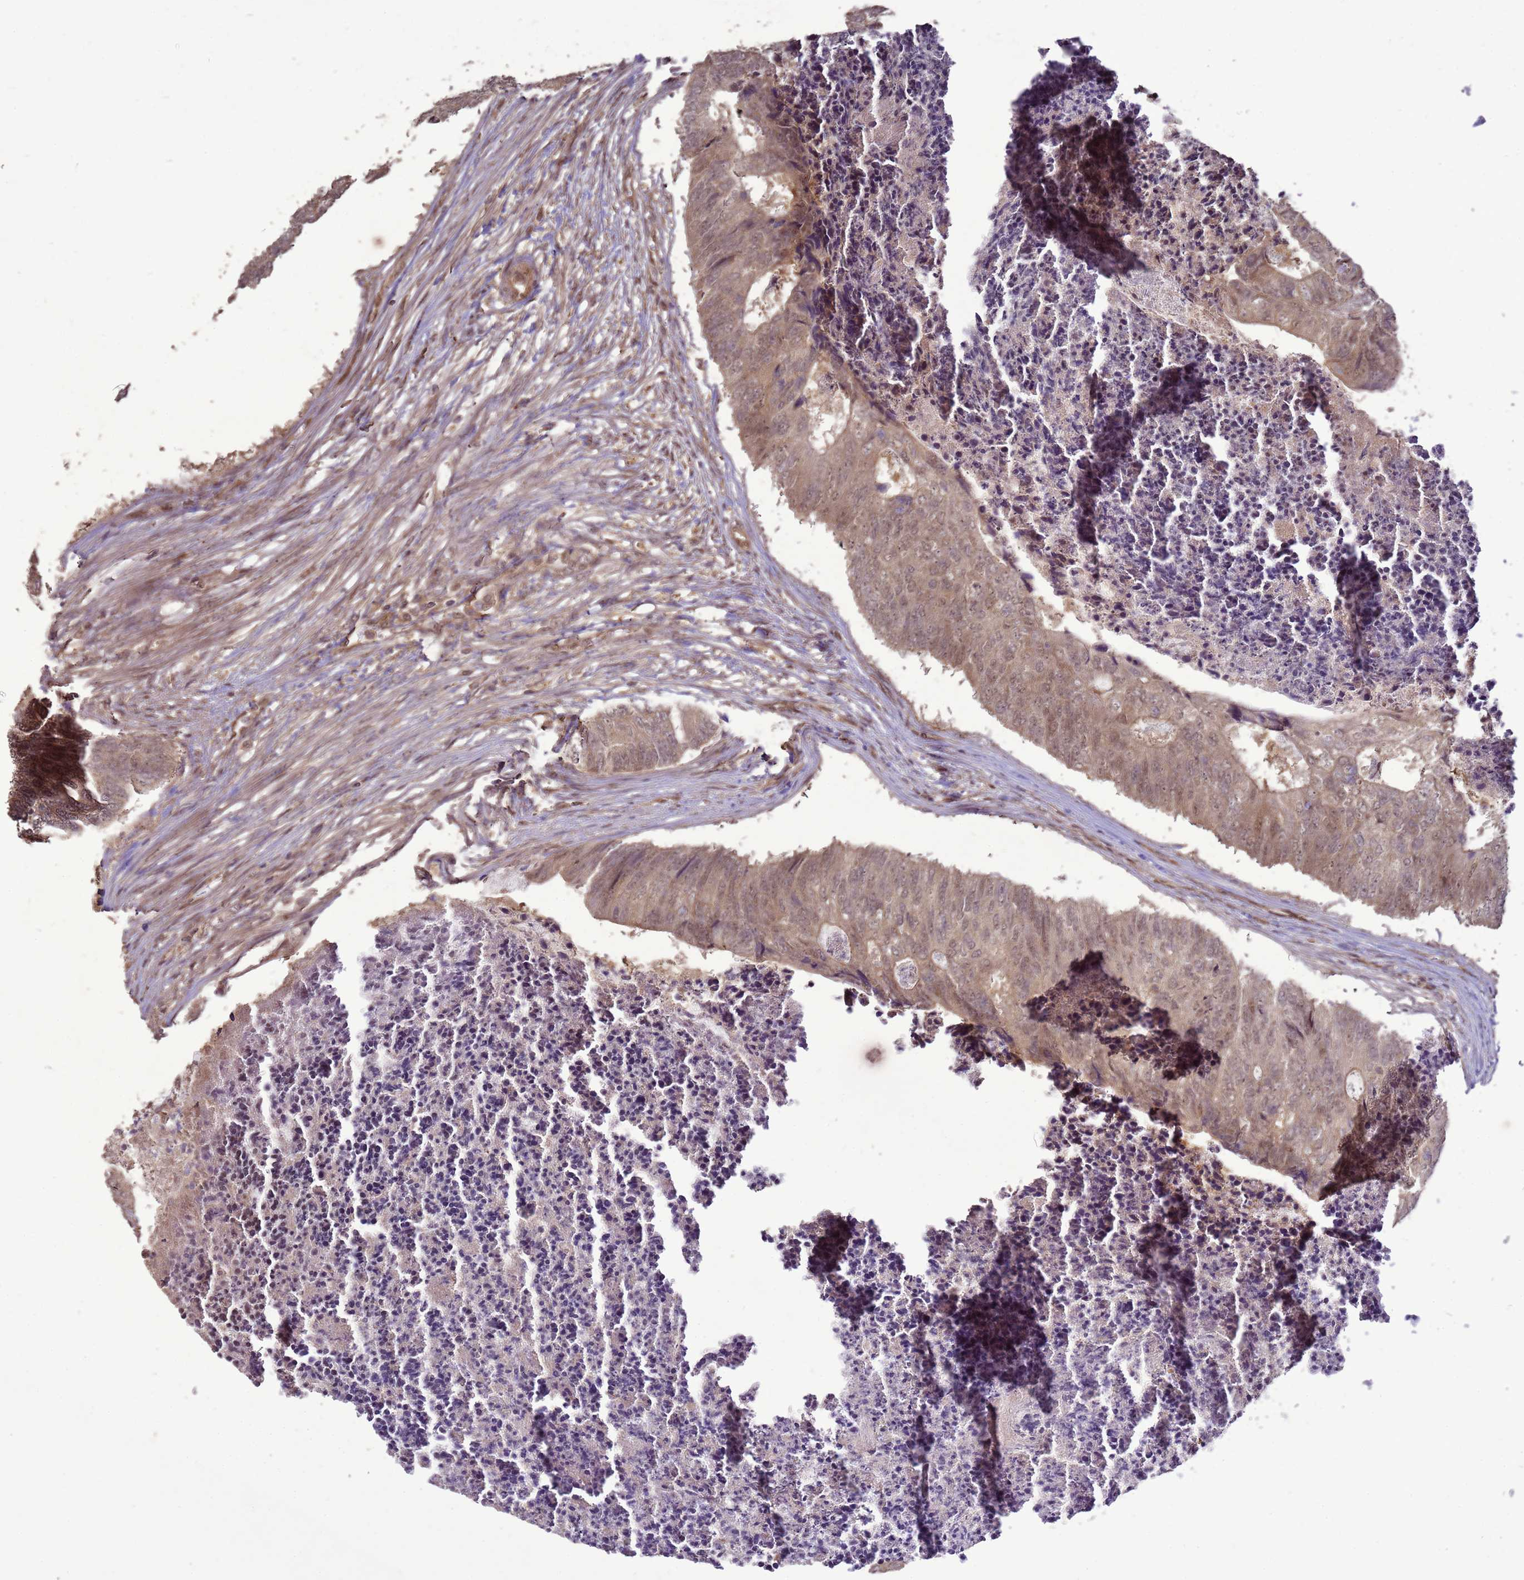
{"staining": {"intensity": "weak", "quantity": ">75%", "location": "cytoplasmic/membranous,nuclear"}, "tissue": "colorectal cancer", "cell_type": "Tumor cells", "image_type": "cancer", "snomed": [{"axis": "morphology", "description": "Adenocarcinoma, NOS"}, {"axis": "topography", "description": "Colon"}], "caption": "Immunohistochemistry (IHC) micrograph of neoplastic tissue: human colorectal cancer stained using immunohistochemistry (IHC) demonstrates low levels of weak protein expression localized specifically in the cytoplasmic/membranous and nuclear of tumor cells, appearing as a cytoplasmic/membranous and nuclear brown color.", "gene": "CRBN", "patient": {"sex": "female", "age": 67}}